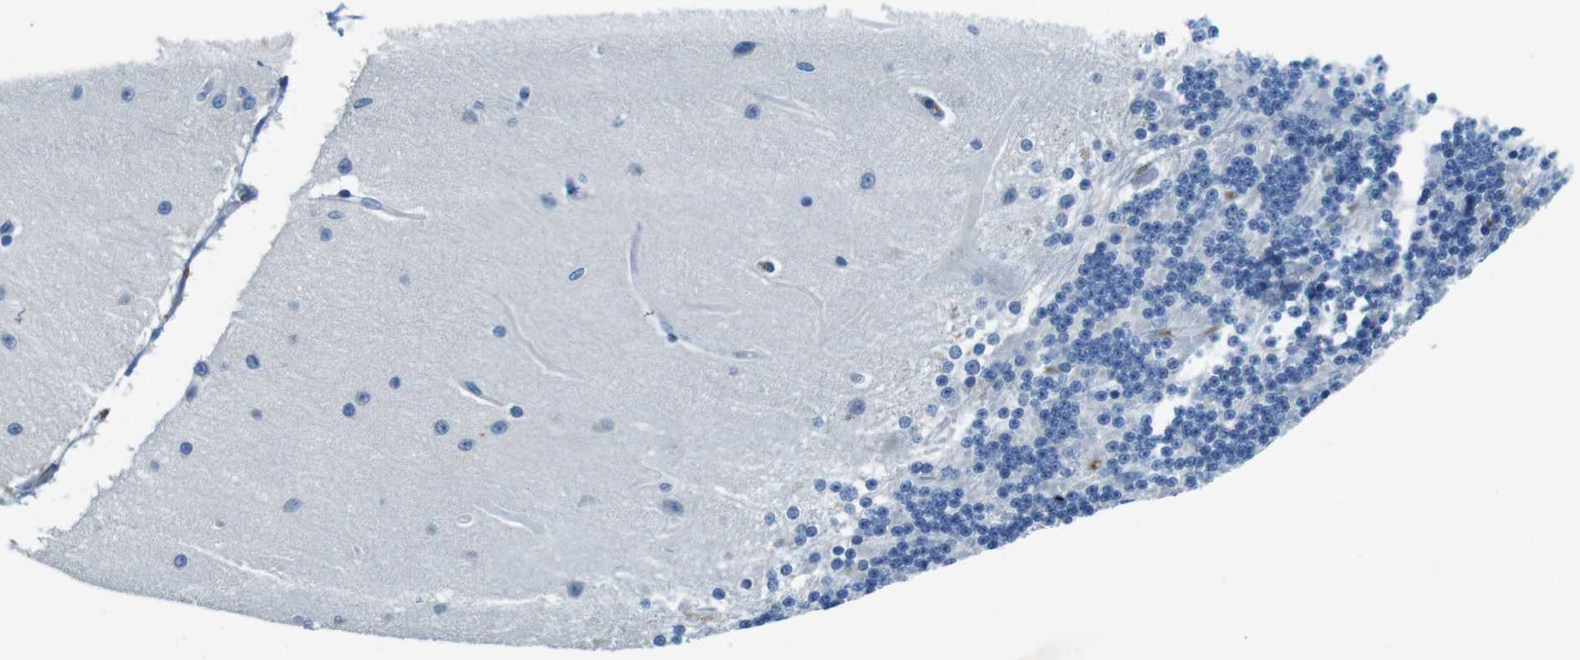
{"staining": {"intensity": "negative", "quantity": "none", "location": "none"}, "tissue": "cerebellum", "cell_type": "Cells in granular layer", "image_type": "normal", "snomed": [{"axis": "morphology", "description": "Normal tissue, NOS"}, {"axis": "topography", "description": "Cerebellum"}], "caption": "This is a histopathology image of immunohistochemistry staining of unremarkable cerebellum, which shows no positivity in cells in granular layer. The staining was performed using DAB (3,3'-diaminobenzidine) to visualize the protein expression in brown, while the nuclei were stained in blue with hematoxylin (Magnification: 20x).", "gene": "SLC35A3", "patient": {"sex": "female", "age": 54}}